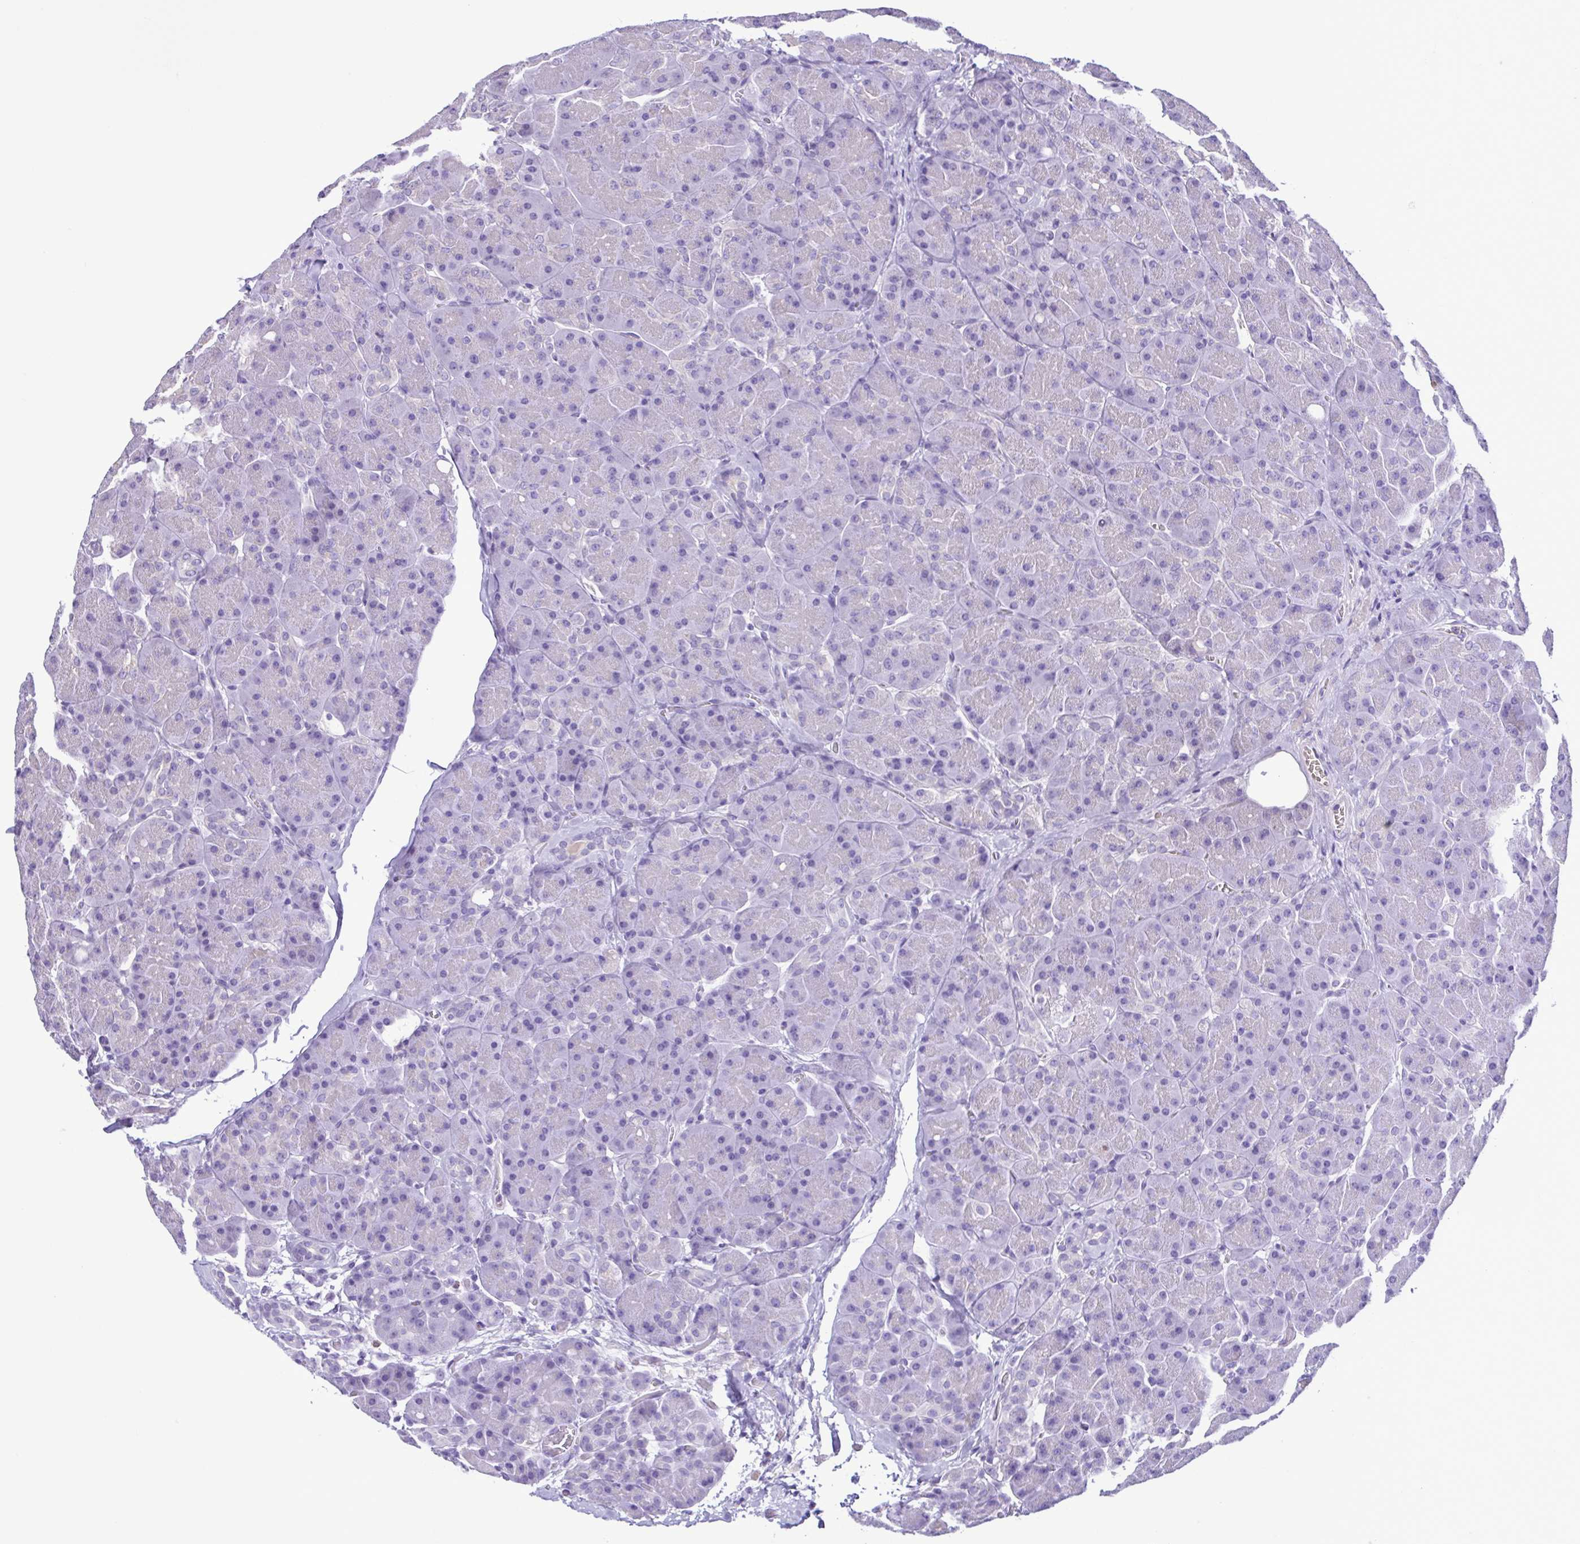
{"staining": {"intensity": "negative", "quantity": "none", "location": "none"}, "tissue": "pancreas", "cell_type": "Exocrine glandular cells", "image_type": "normal", "snomed": [{"axis": "morphology", "description": "Normal tissue, NOS"}, {"axis": "topography", "description": "Pancreas"}], "caption": "This is an immunohistochemistry (IHC) micrograph of normal human pancreas. There is no staining in exocrine glandular cells.", "gene": "CBY2", "patient": {"sex": "male", "age": 55}}